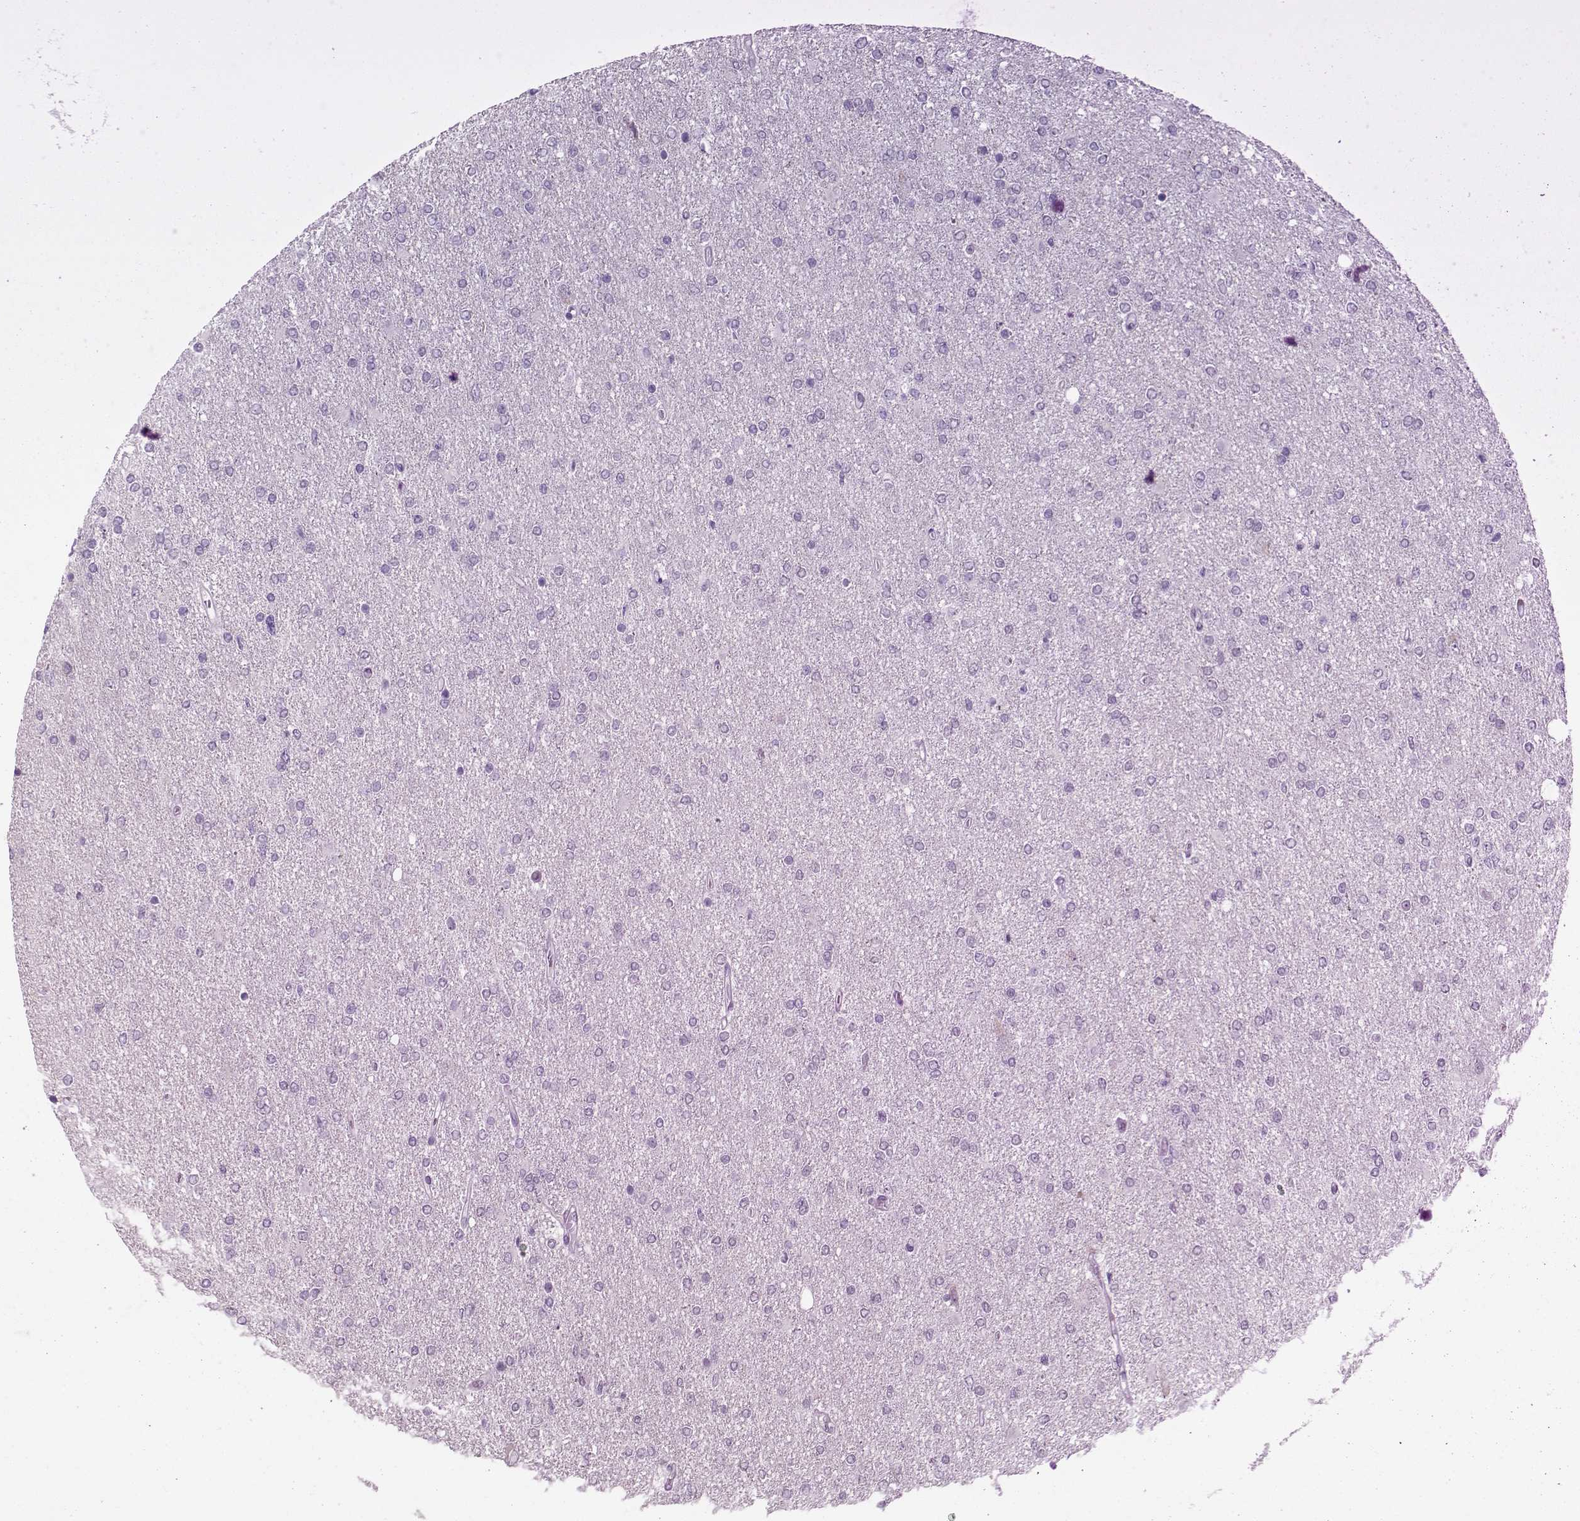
{"staining": {"intensity": "negative", "quantity": "none", "location": "none"}, "tissue": "glioma", "cell_type": "Tumor cells", "image_type": "cancer", "snomed": [{"axis": "morphology", "description": "Glioma, malignant, High grade"}, {"axis": "topography", "description": "Cerebral cortex"}], "caption": "Tumor cells show no significant protein positivity in malignant glioma (high-grade). (Immunohistochemistry (ihc), brightfield microscopy, high magnification).", "gene": "DNAAF1", "patient": {"sex": "male", "age": 70}}